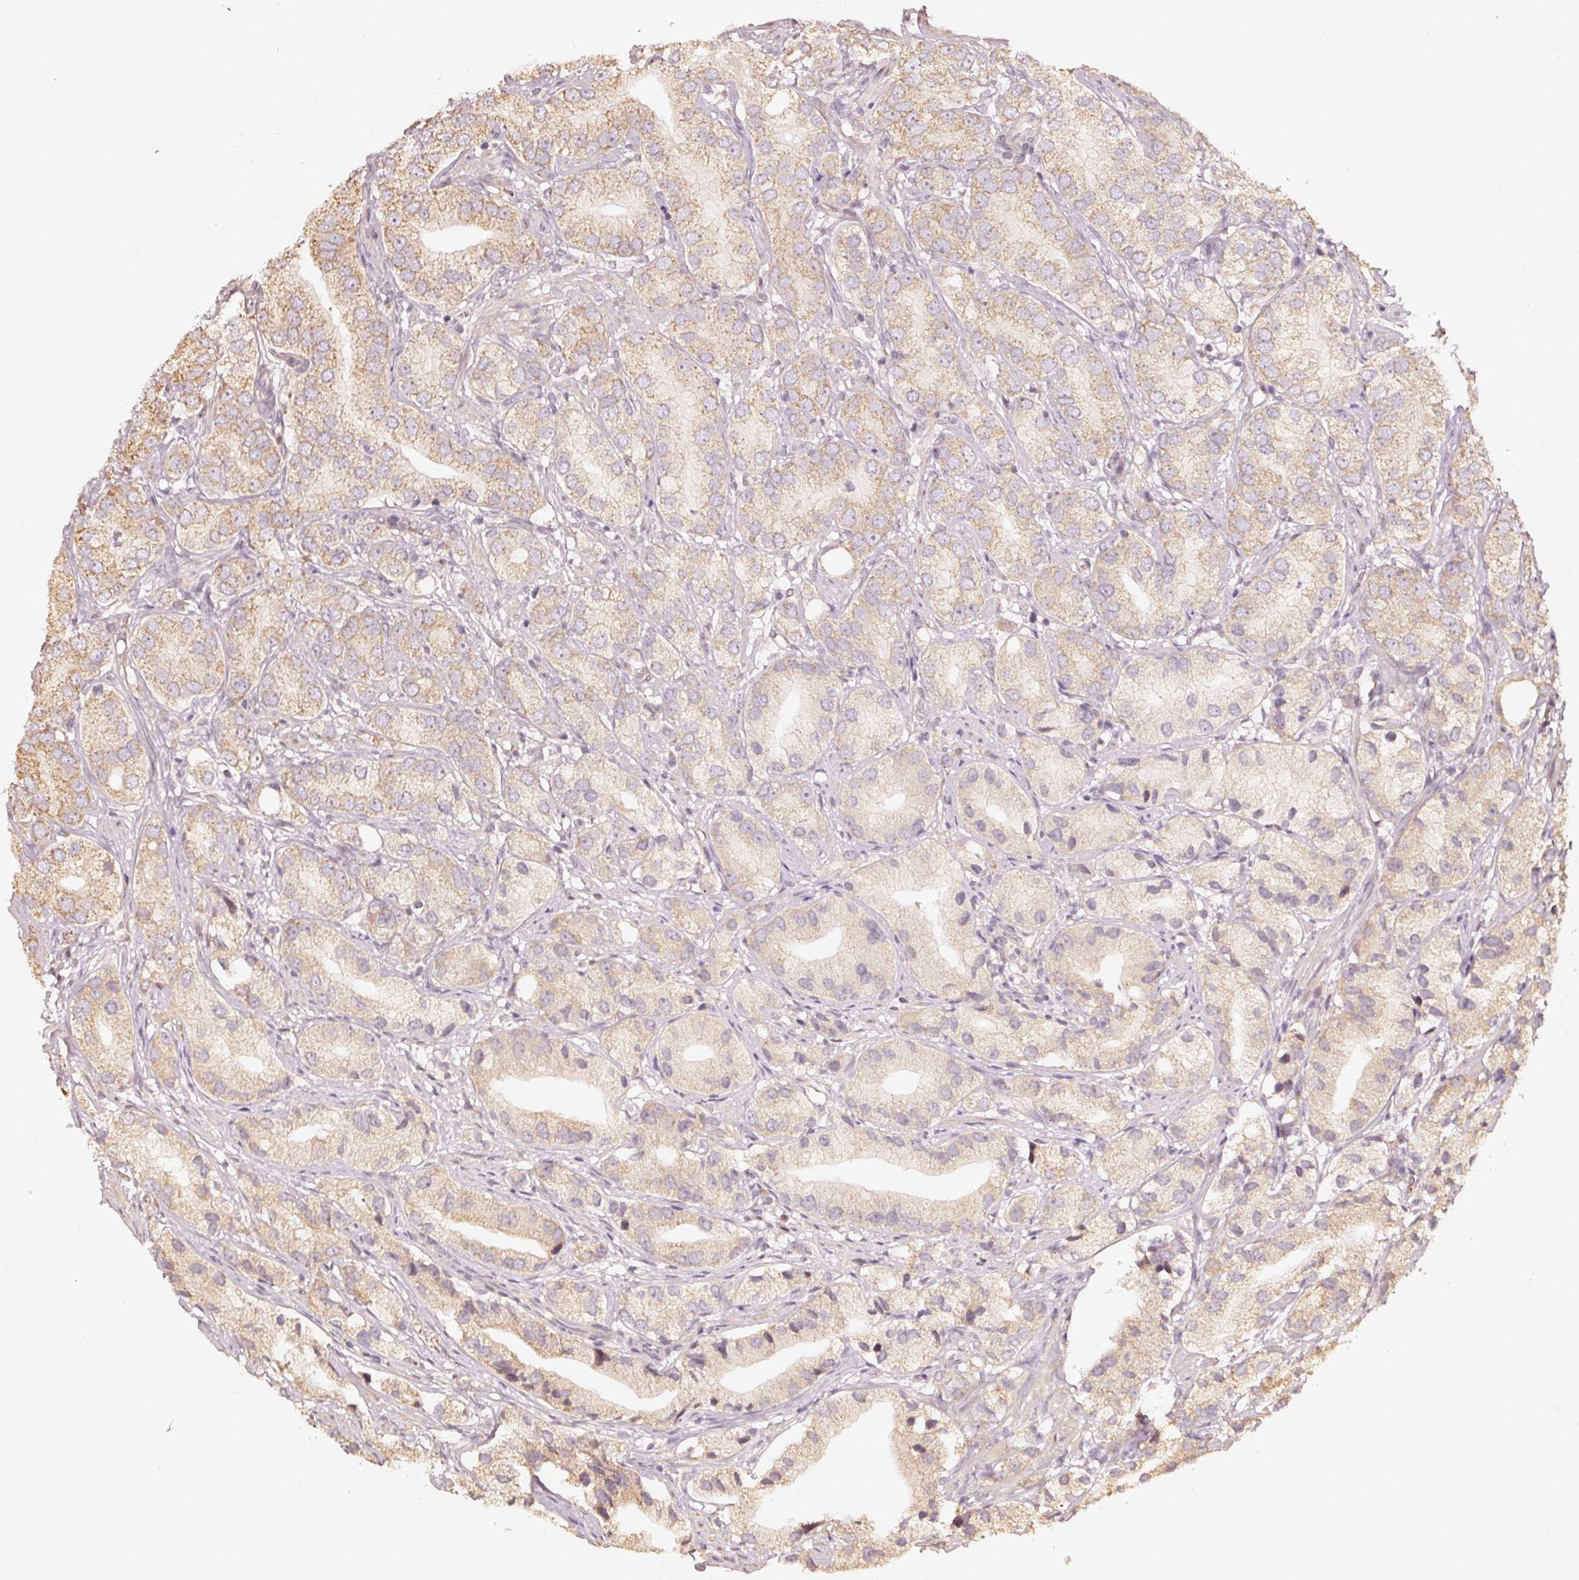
{"staining": {"intensity": "moderate", "quantity": "<25%", "location": "cytoplasmic/membranous"}, "tissue": "prostate cancer", "cell_type": "Tumor cells", "image_type": "cancer", "snomed": [{"axis": "morphology", "description": "Adenocarcinoma, High grade"}, {"axis": "topography", "description": "Prostate"}], "caption": "There is low levels of moderate cytoplasmic/membranous positivity in tumor cells of prostate cancer (high-grade adenocarcinoma), as demonstrated by immunohistochemical staining (brown color).", "gene": "RAB35", "patient": {"sex": "male", "age": 82}}